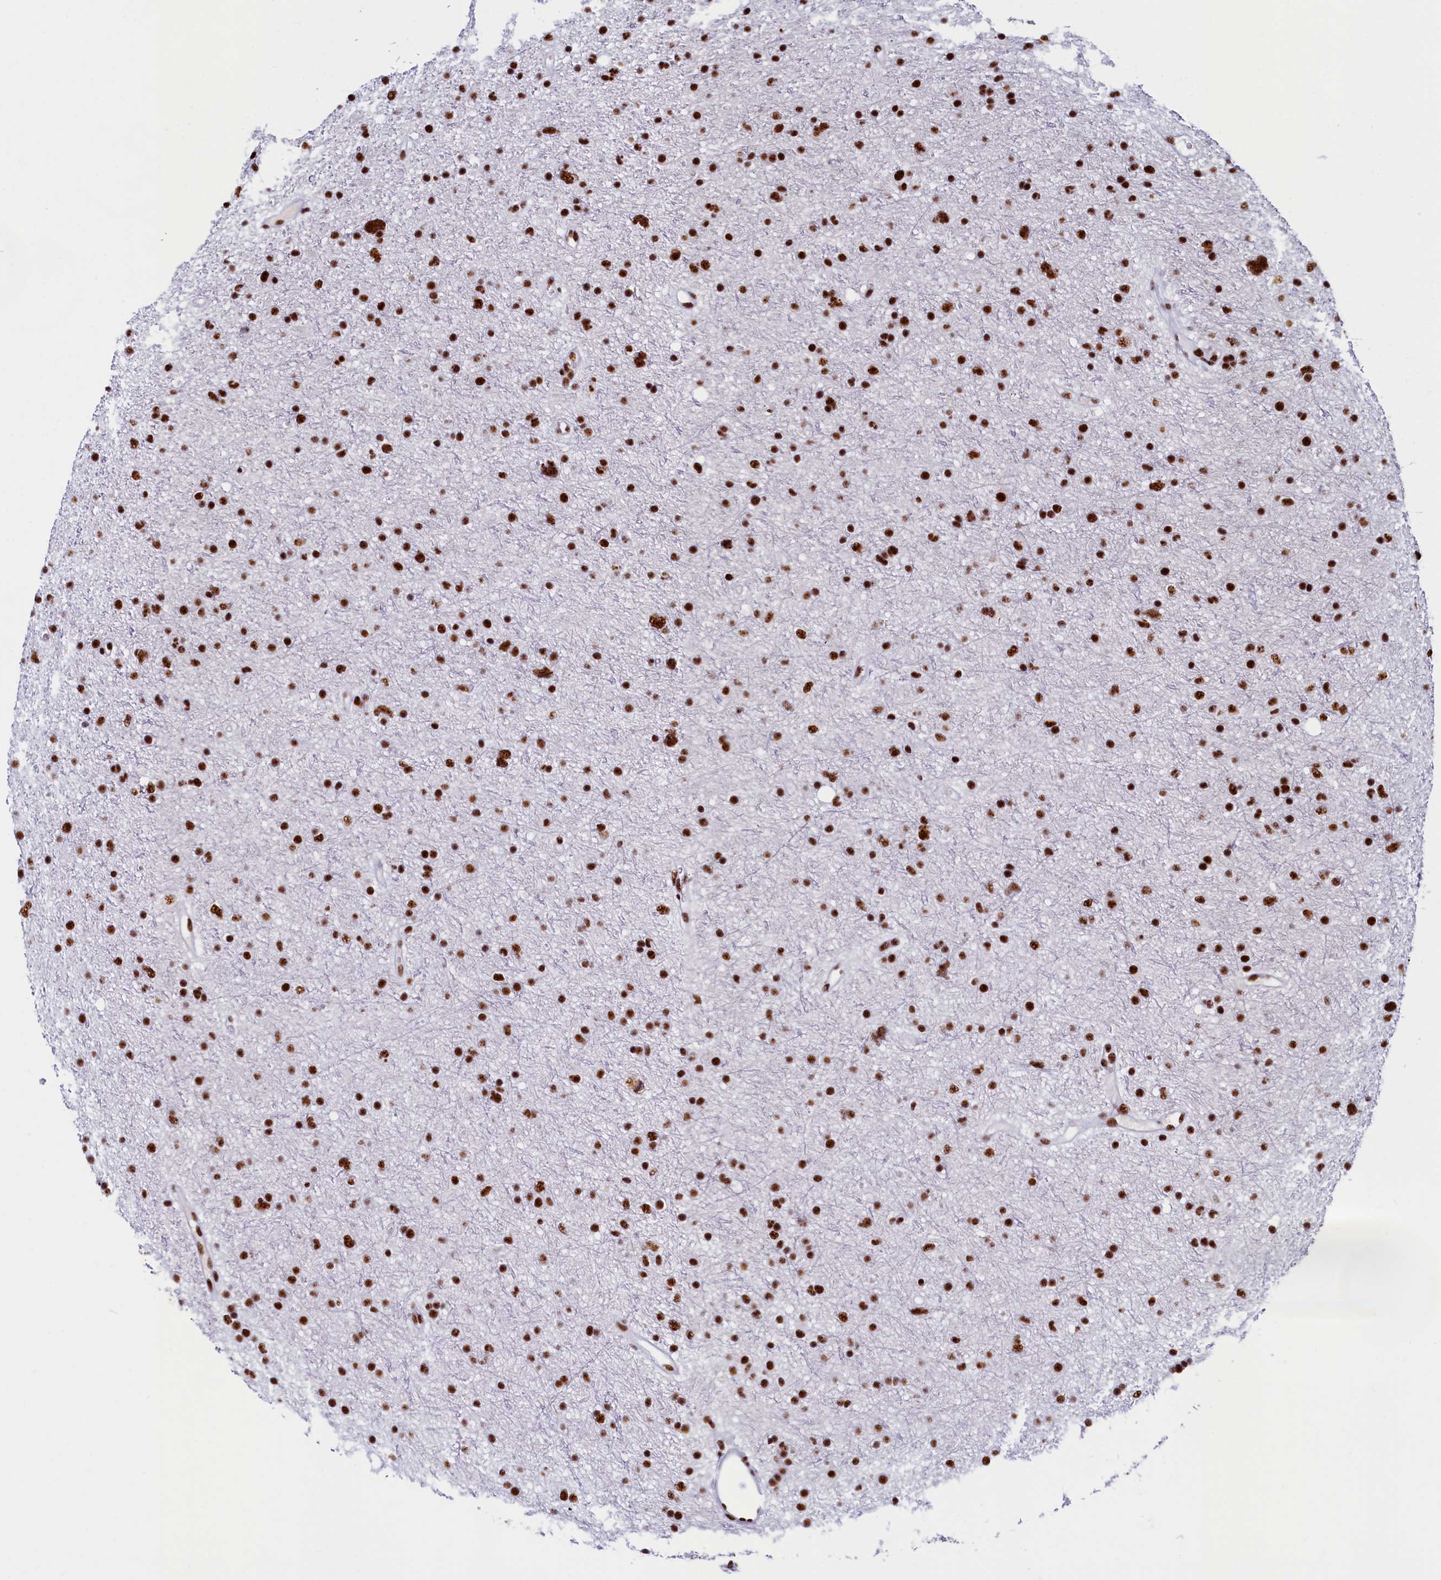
{"staining": {"intensity": "strong", "quantity": ">75%", "location": "nuclear"}, "tissue": "glioma", "cell_type": "Tumor cells", "image_type": "cancer", "snomed": [{"axis": "morphology", "description": "Glioma, malignant, Low grade"}, {"axis": "topography", "description": "Cerebral cortex"}], "caption": "Protein positivity by immunohistochemistry exhibits strong nuclear expression in approximately >75% of tumor cells in low-grade glioma (malignant). (Brightfield microscopy of DAB IHC at high magnification).", "gene": "SRRM2", "patient": {"sex": "female", "age": 39}}